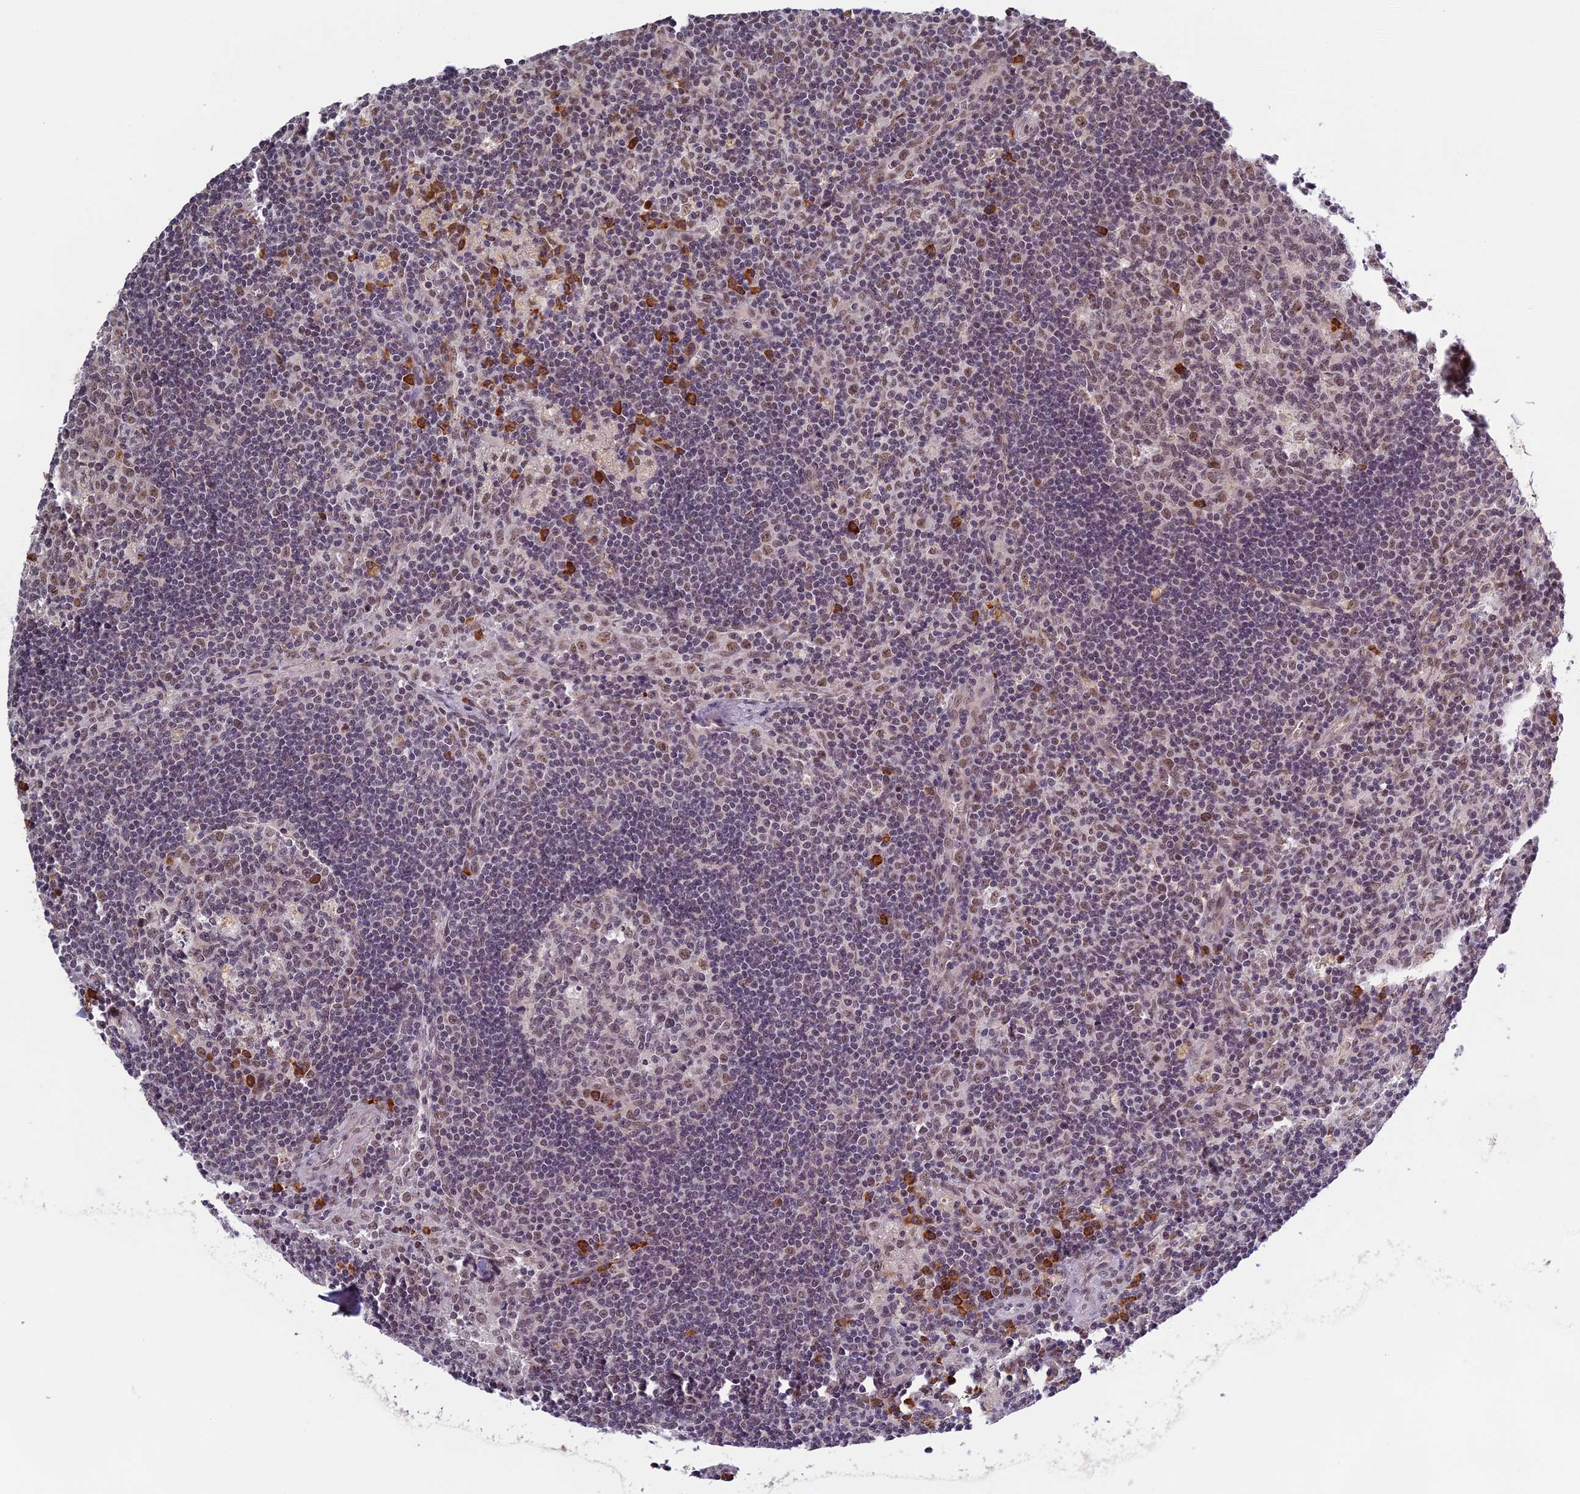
{"staining": {"intensity": "moderate", "quantity": "<25%", "location": "cytoplasmic/membranous,nuclear"}, "tissue": "lymph node", "cell_type": "Germinal center cells", "image_type": "normal", "snomed": [{"axis": "morphology", "description": "Normal tissue, NOS"}, {"axis": "topography", "description": "Lymph node"}], "caption": "IHC histopathology image of normal lymph node stained for a protein (brown), which reveals low levels of moderate cytoplasmic/membranous,nuclear positivity in approximately <25% of germinal center cells.", "gene": "MORF4L1", "patient": {"sex": "male", "age": 58}}